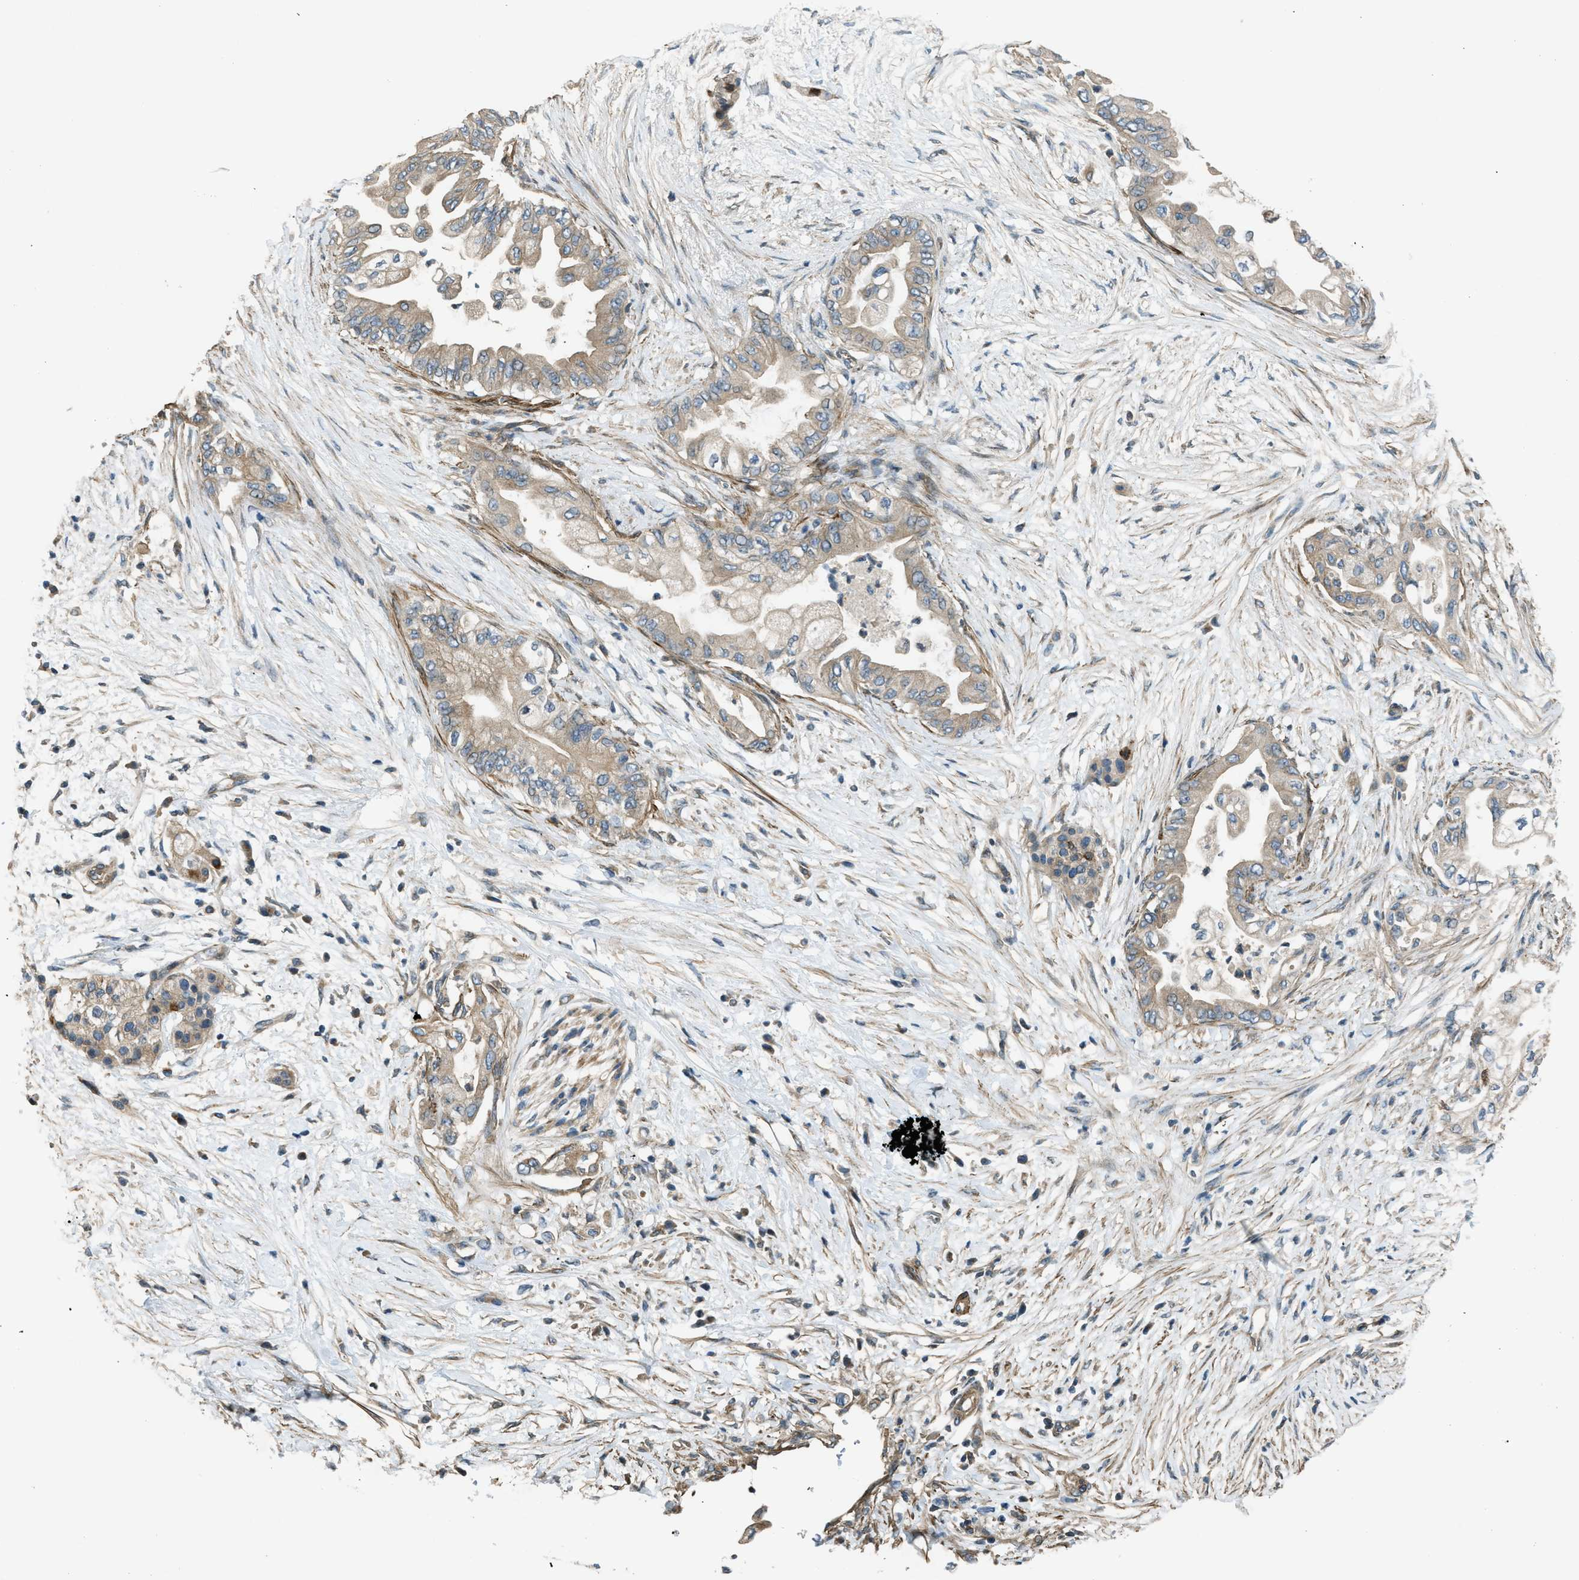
{"staining": {"intensity": "moderate", "quantity": ">75%", "location": "cytoplasmic/membranous"}, "tissue": "pancreatic cancer", "cell_type": "Tumor cells", "image_type": "cancer", "snomed": [{"axis": "morphology", "description": "Normal tissue, NOS"}, {"axis": "morphology", "description": "Adenocarcinoma, NOS"}, {"axis": "topography", "description": "Pancreas"}, {"axis": "topography", "description": "Duodenum"}], "caption": "Human pancreatic cancer (adenocarcinoma) stained with a protein marker displays moderate staining in tumor cells.", "gene": "VEZT", "patient": {"sex": "female", "age": 60}}